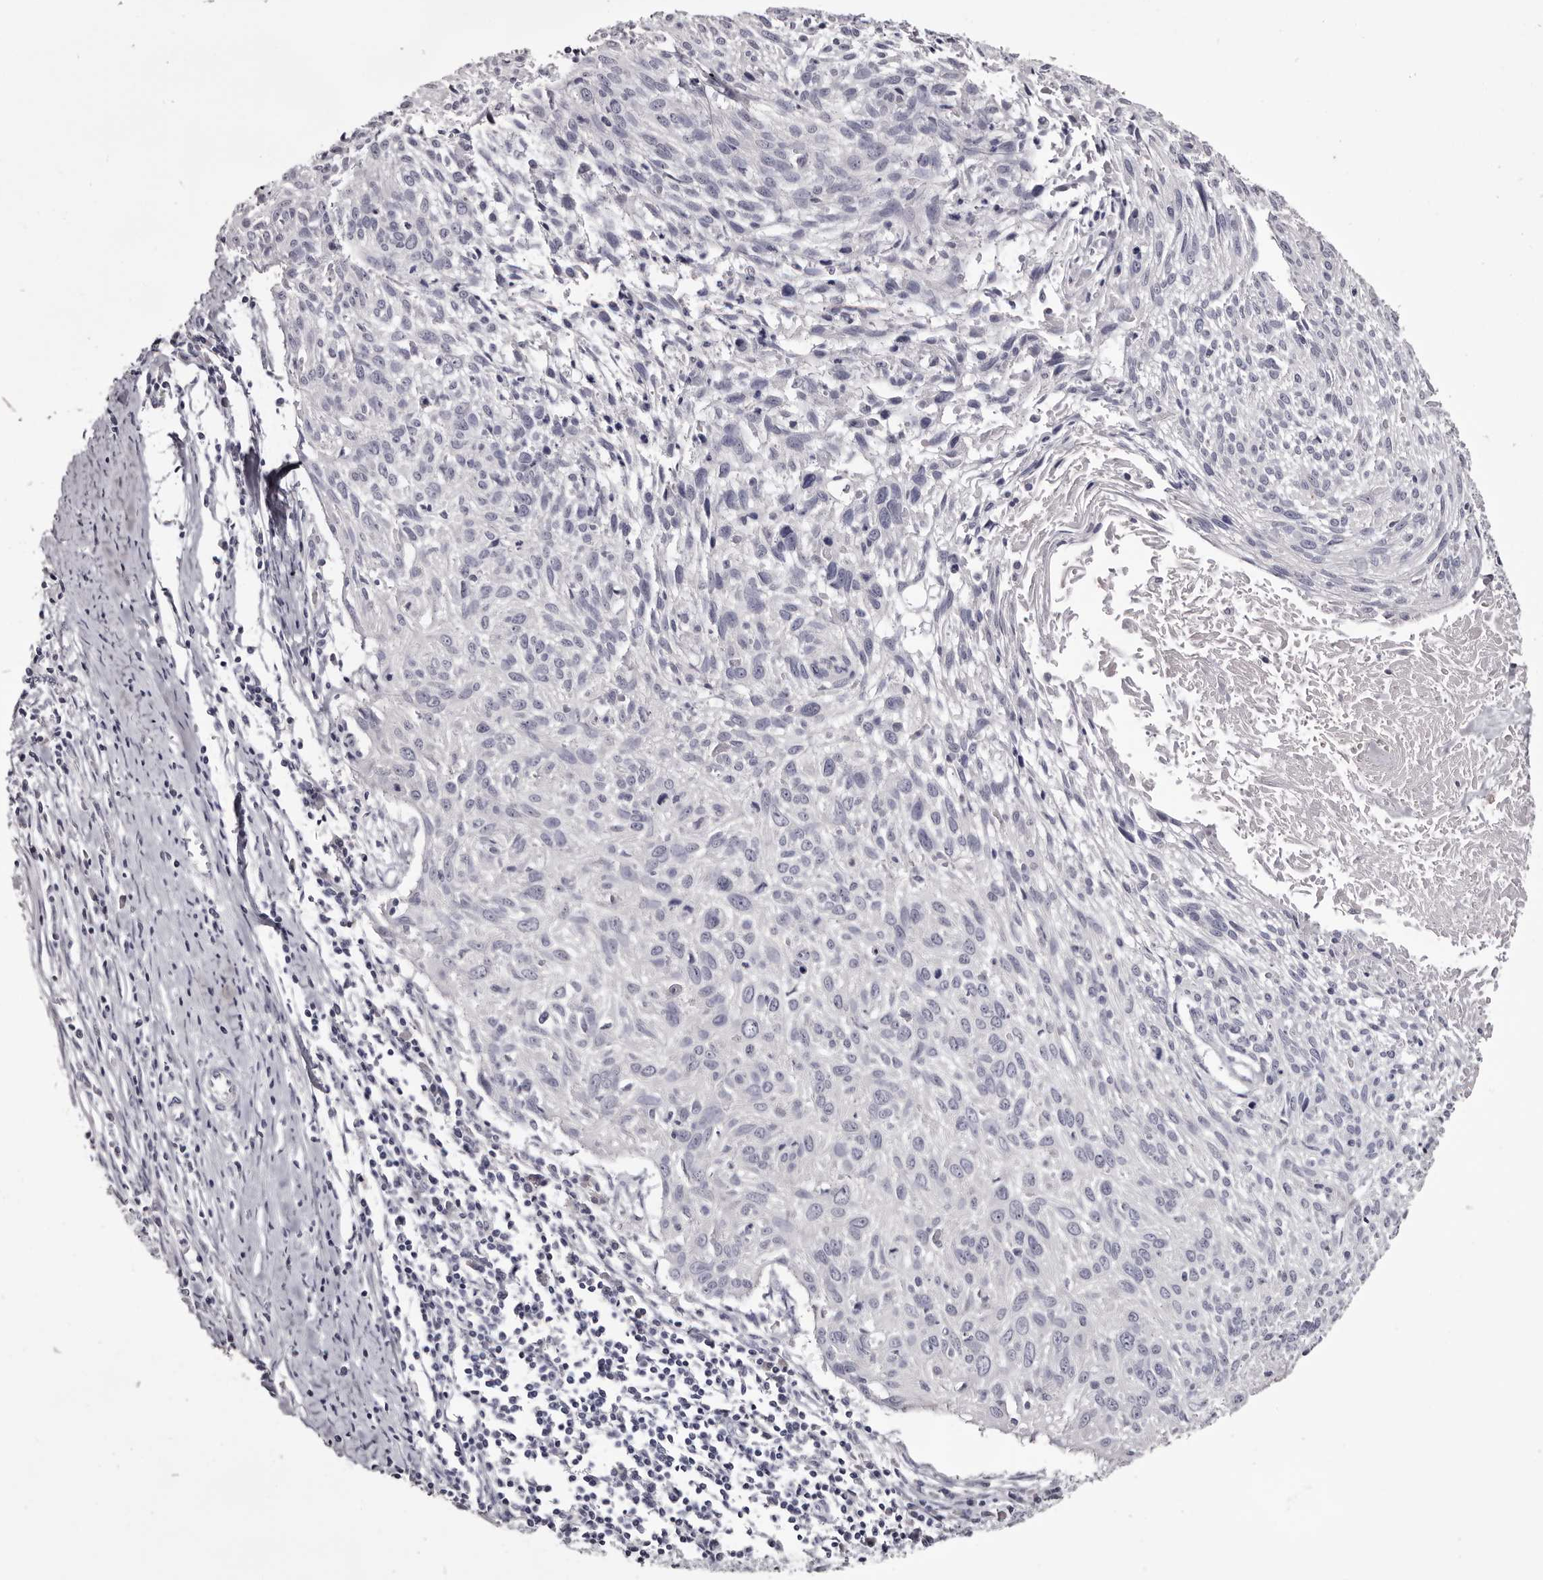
{"staining": {"intensity": "negative", "quantity": "none", "location": "none"}, "tissue": "cervical cancer", "cell_type": "Tumor cells", "image_type": "cancer", "snomed": [{"axis": "morphology", "description": "Squamous cell carcinoma, NOS"}, {"axis": "topography", "description": "Cervix"}], "caption": "Image shows no protein positivity in tumor cells of cervical cancer (squamous cell carcinoma) tissue.", "gene": "CA6", "patient": {"sex": "female", "age": 51}}